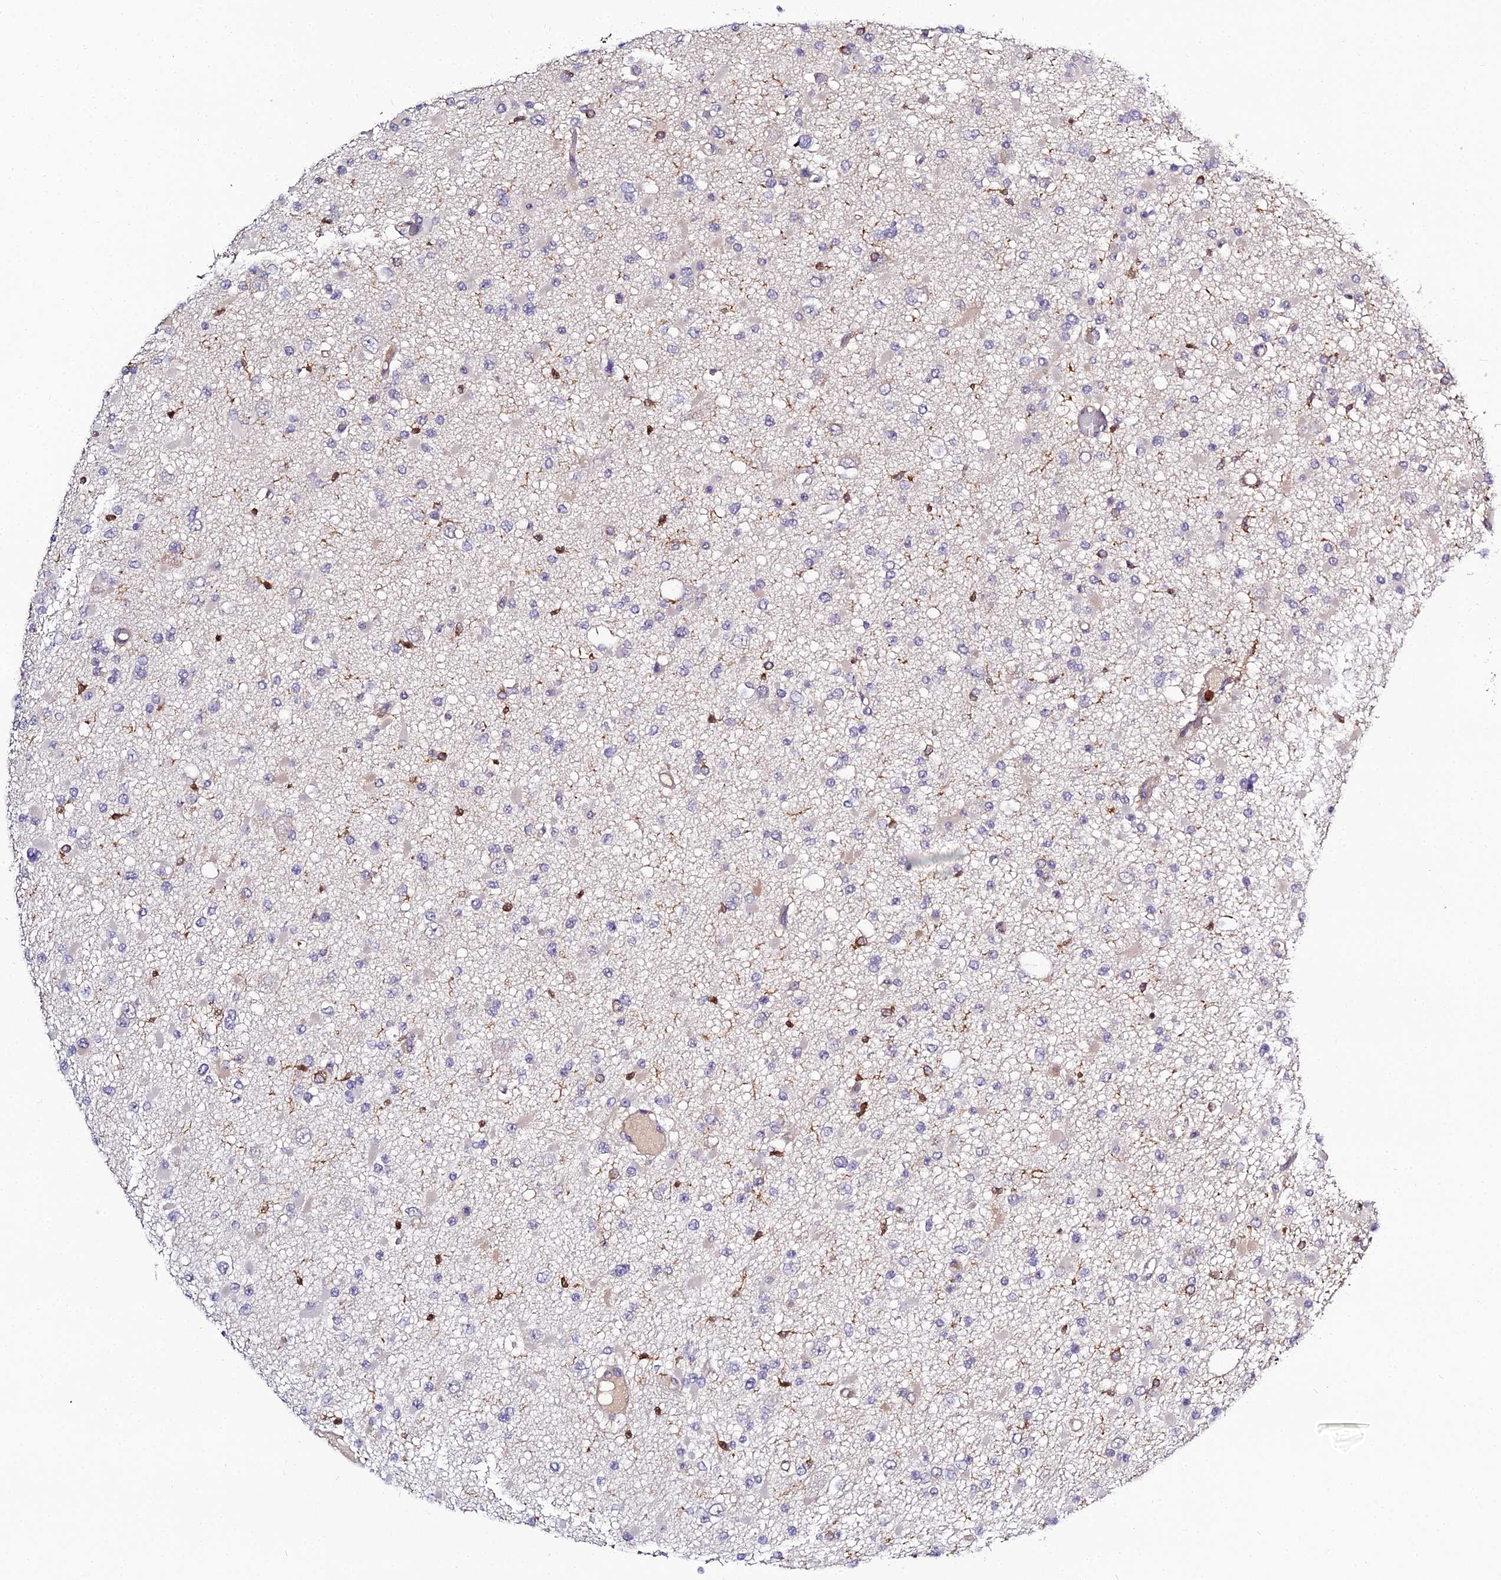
{"staining": {"intensity": "negative", "quantity": "none", "location": "none"}, "tissue": "glioma", "cell_type": "Tumor cells", "image_type": "cancer", "snomed": [{"axis": "morphology", "description": "Glioma, malignant, Low grade"}, {"axis": "topography", "description": "Brain"}], "caption": "Malignant low-grade glioma was stained to show a protein in brown. There is no significant positivity in tumor cells.", "gene": "IL4I1", "patient": {"sex": "female", "age": 22}}